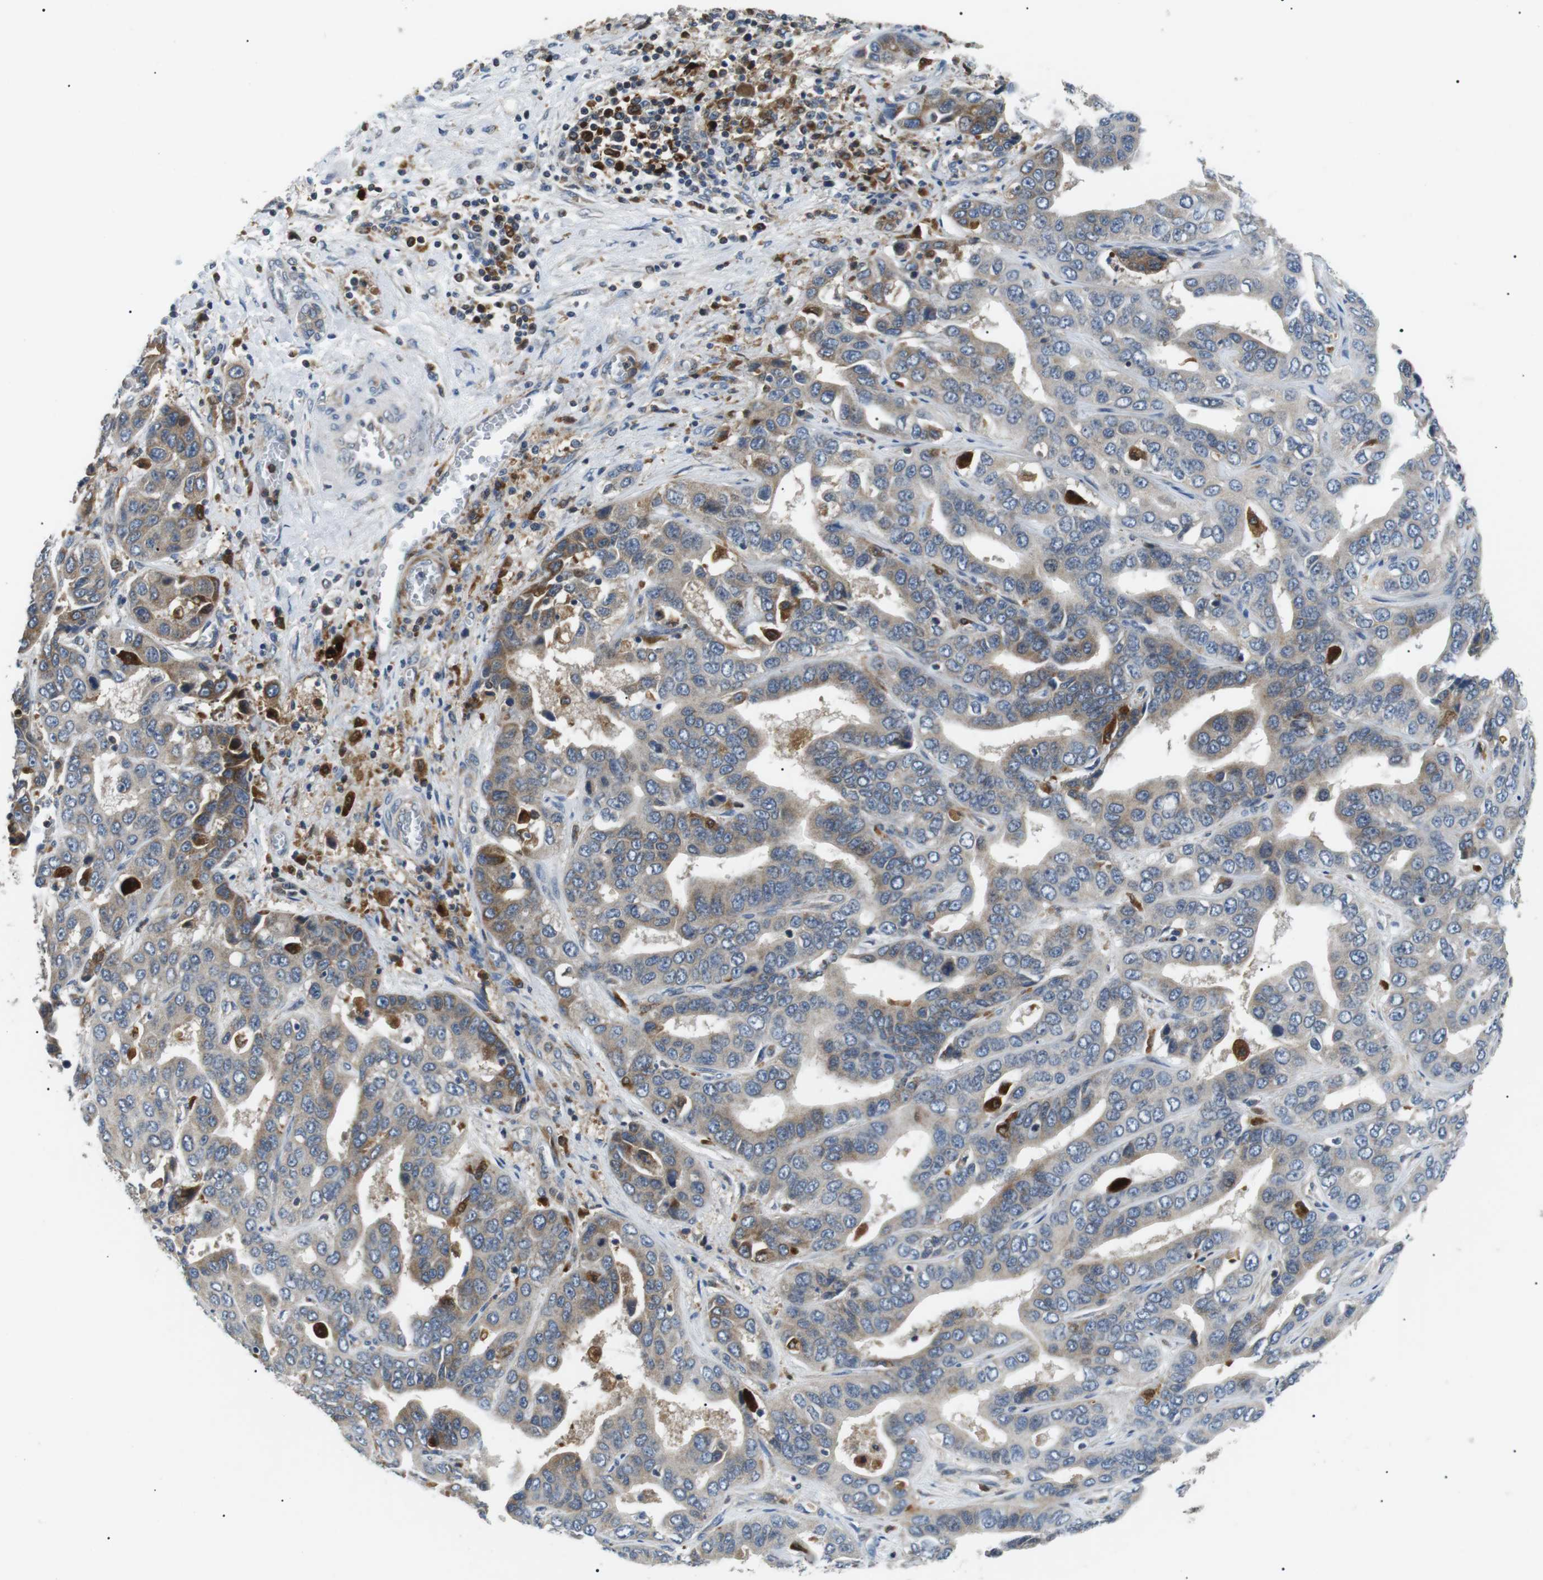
{"staining": {"intensity": "weak", "quantity": "25%-75%", "location": "cytoplasmic/membranous"}, "tissue": "liver cancer", "cell_type": "Tumor cells", "image_type": "cancer", "snomed": [{"axis": "morphology", "description": "Cholangiocarcinoma"}, {"axis": "topography", "description": "Liver"}], "caption": "Liver cholangiocarcinoma stained for a protein shows weak cytoplasmic/membranous positivity in tumor cells. (Brightfield microscopy of DAB IHC at high magnification).", "gene": "RAB9A", "patient": {"sex": "female", "age": 52}}